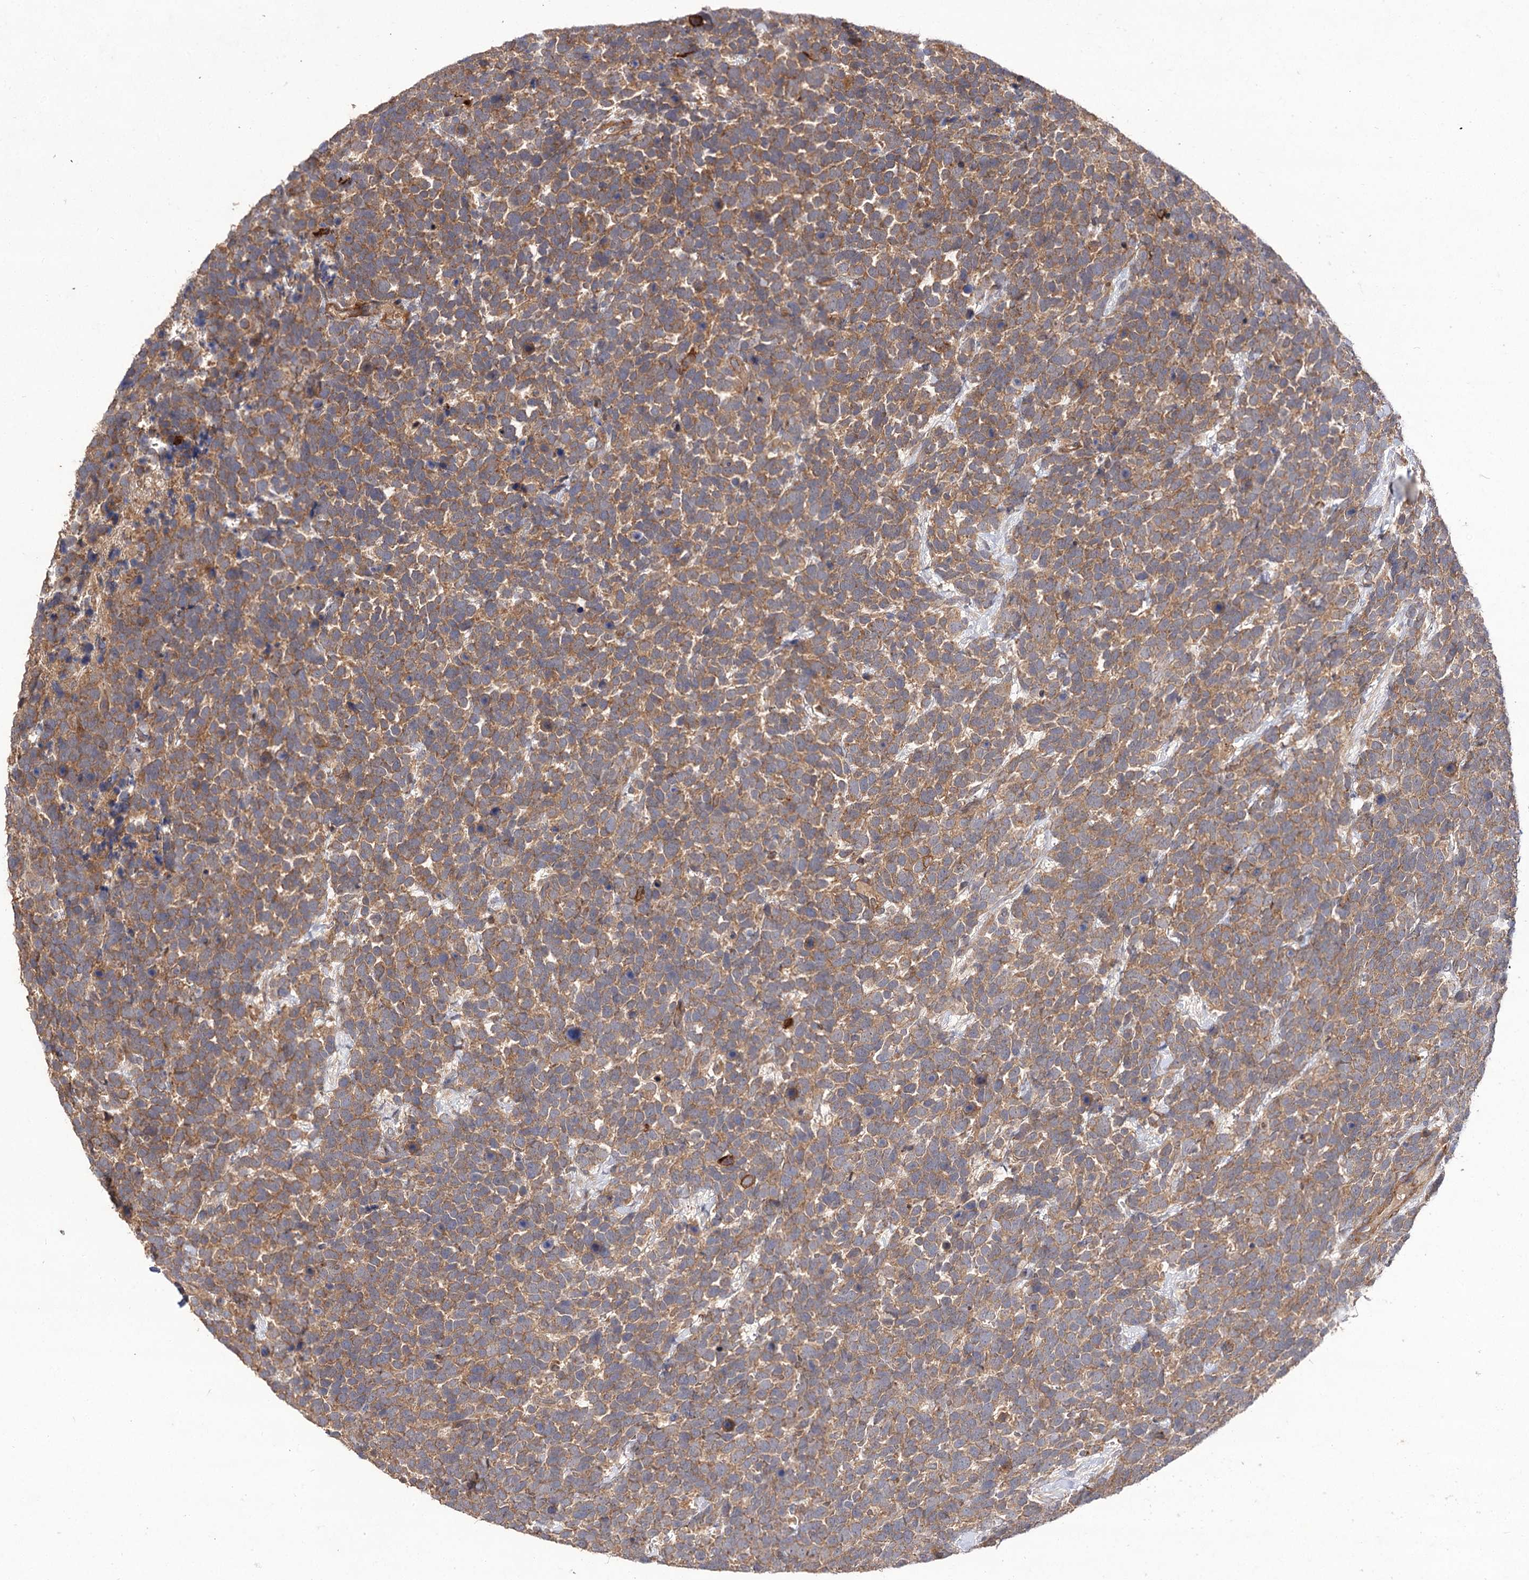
{"staining": {"intensity": "moderate", "quantity": ">75%", "location": "cytoplasmic/membranous"}, "tissue": "urothelial cancer", "cell_type": "Tumor cells", "image_type": "cancer", "snomed": [{"axis": "morphology", "description": "Urothelial carcinoma, High grade"}, {"axis": "topography", "description": "Urinary bladder"}], "caption": "Approximately >75% of tumor cells in urothelial cancer display moderate cytoplasmic/membranous protein positivity as visualized by brown immunohistochemical staining.", "gene": "FBXW8", "patient": {"sex": "female", "age": 82}}